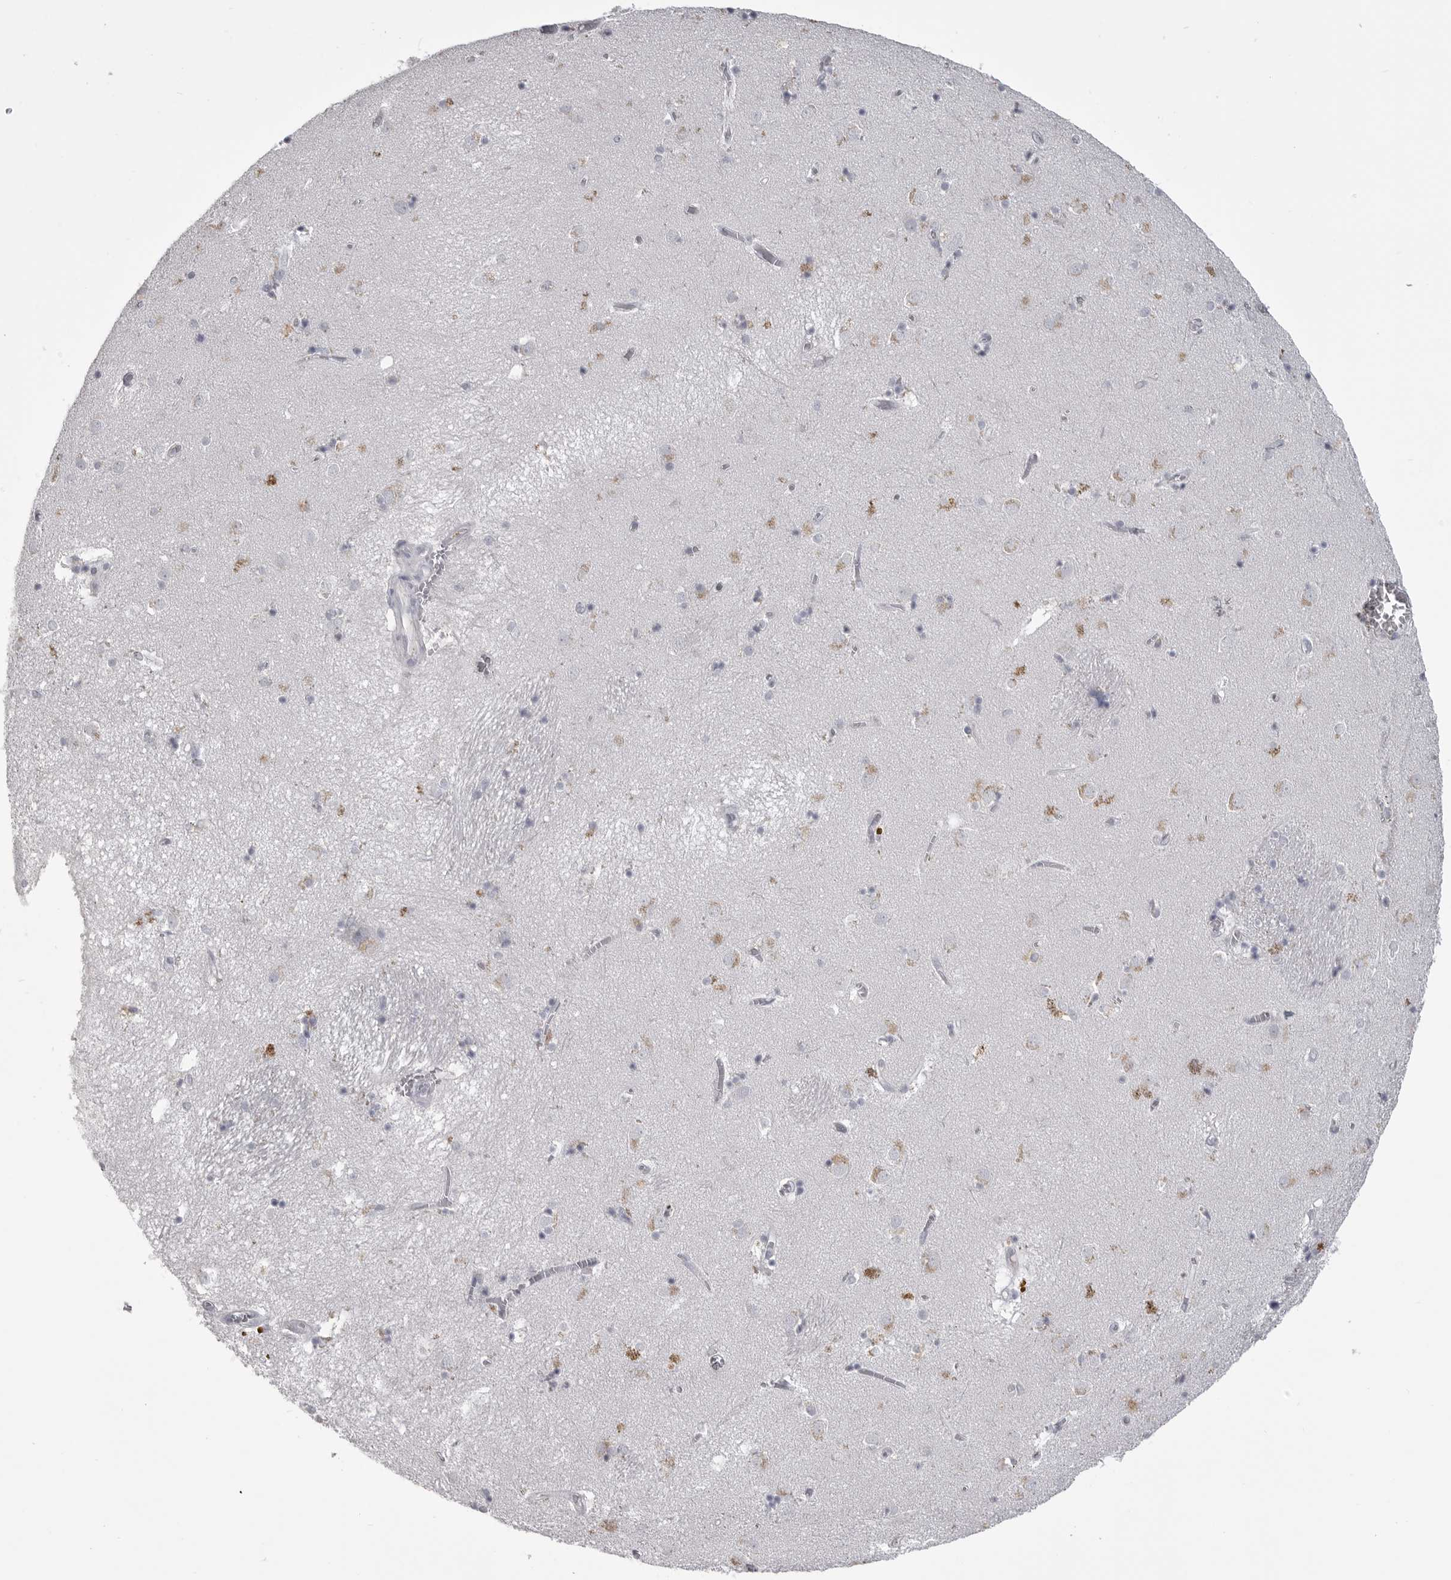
{"staining": {"intensity": "negative", "quantity": "none", "location": "none"}, "tissue": "caudate", "cell_type": "Glial cells", "image_type": "normal", "snomed": [{"axis": "morphology", "description": "Normal tissue, NOS"}, {"axis": "topography", "description": "Lateral ventricle wall"}], "caption": "Immunohistochemistry of benign caudate displays no positivity in glial cells. (DAB immunohistochemistry with hematoxylin counter stain).", "gene": "TIMP1", "patient": {"sex": "male", "age": 70}}